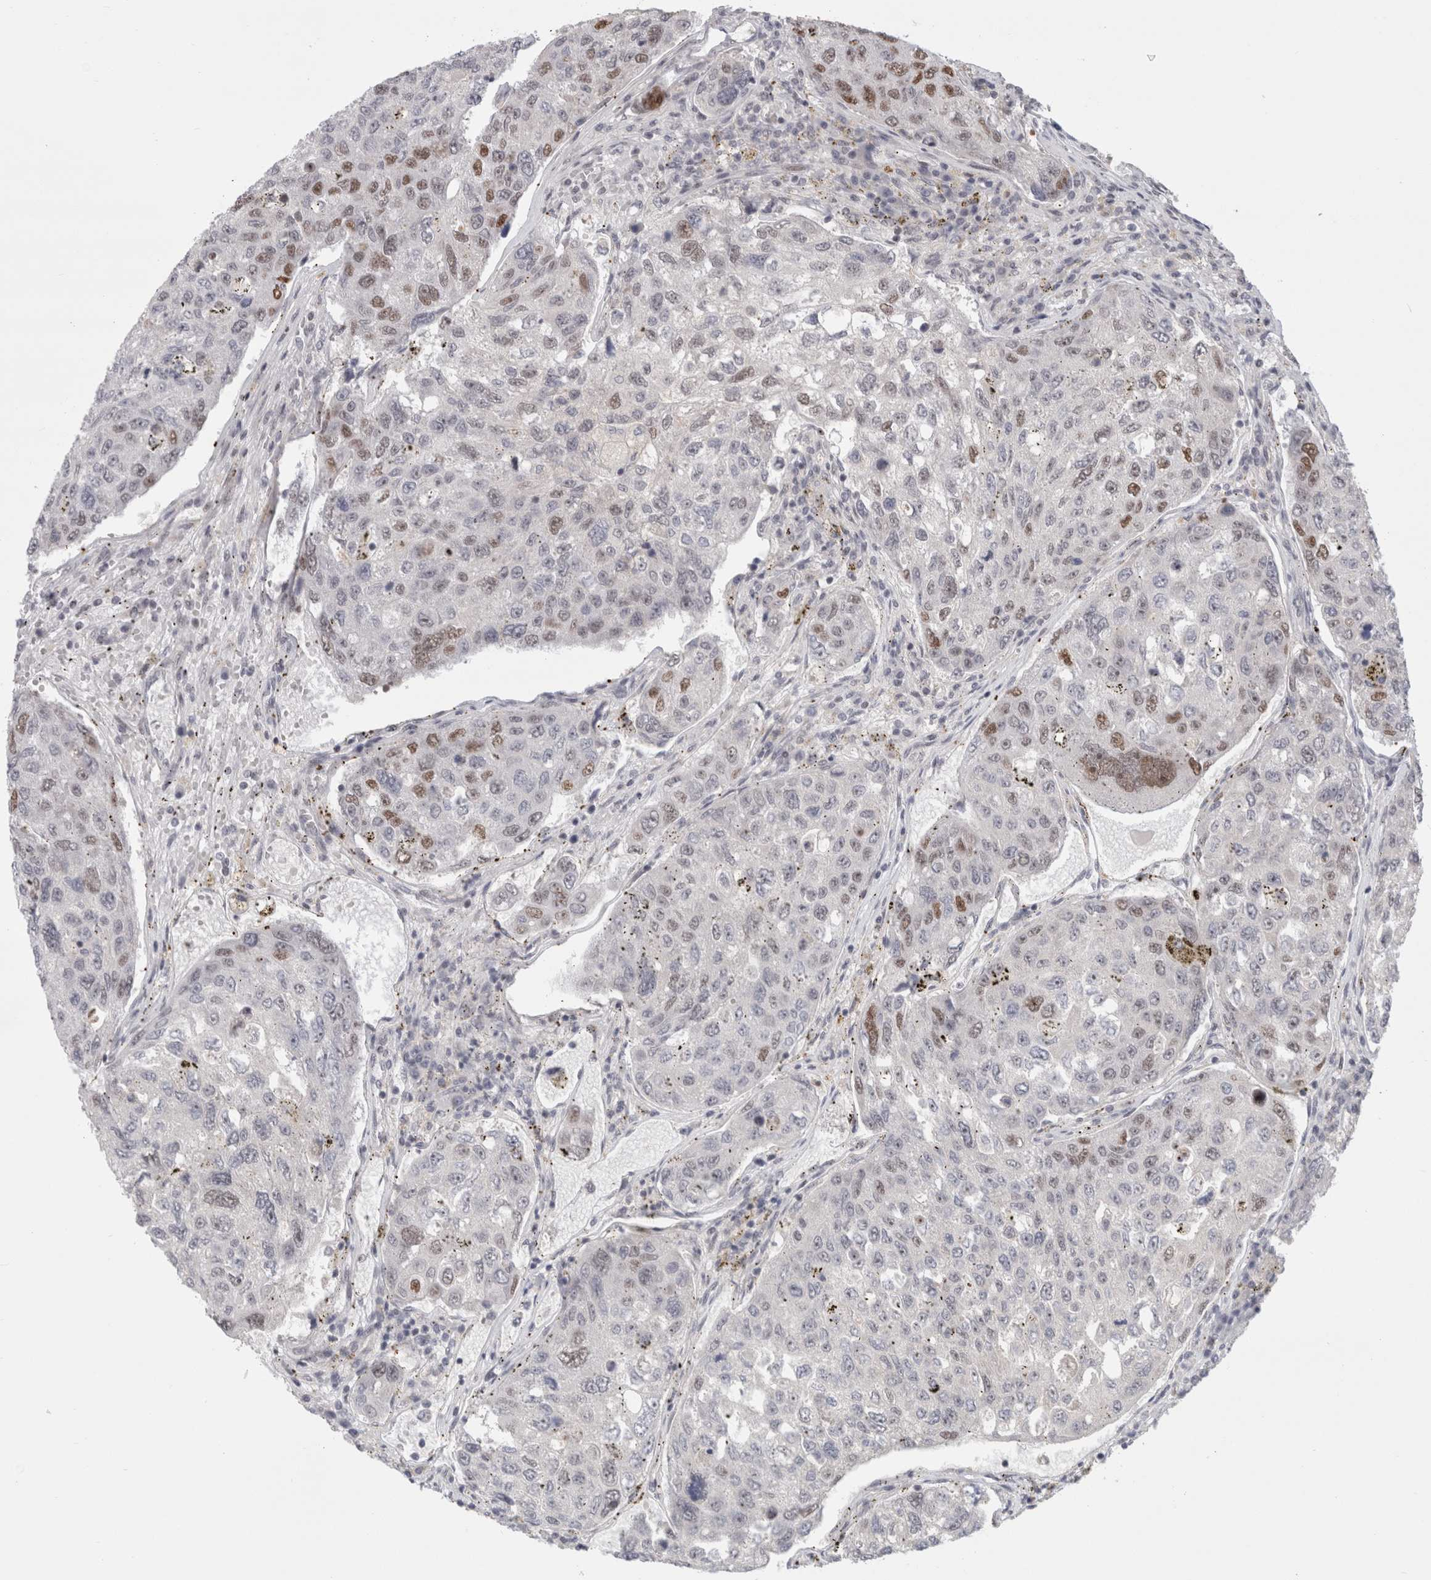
{"staining": {"intensity": "moderate", "quantity": "<25%", "location": "nuclear"}, "tissue": "urothelial cancer", "cell_type": "Tumor cells", "image_type": "cancer", "snomed": [{"axis": "morphology", "description": "Urothelial carcinoma, High grade"}, {"axis": "topography", "description": "Lymph node"}, {"axis": "topography", "description": "Urinary bladder"}], "caption": "Urothelial cancer stained with a brown dye reveals moderate nuclear positive expression in about <25% of tumor cells.", "gene": "SENP6", "patient": {"sex": "male", "age": 51}}